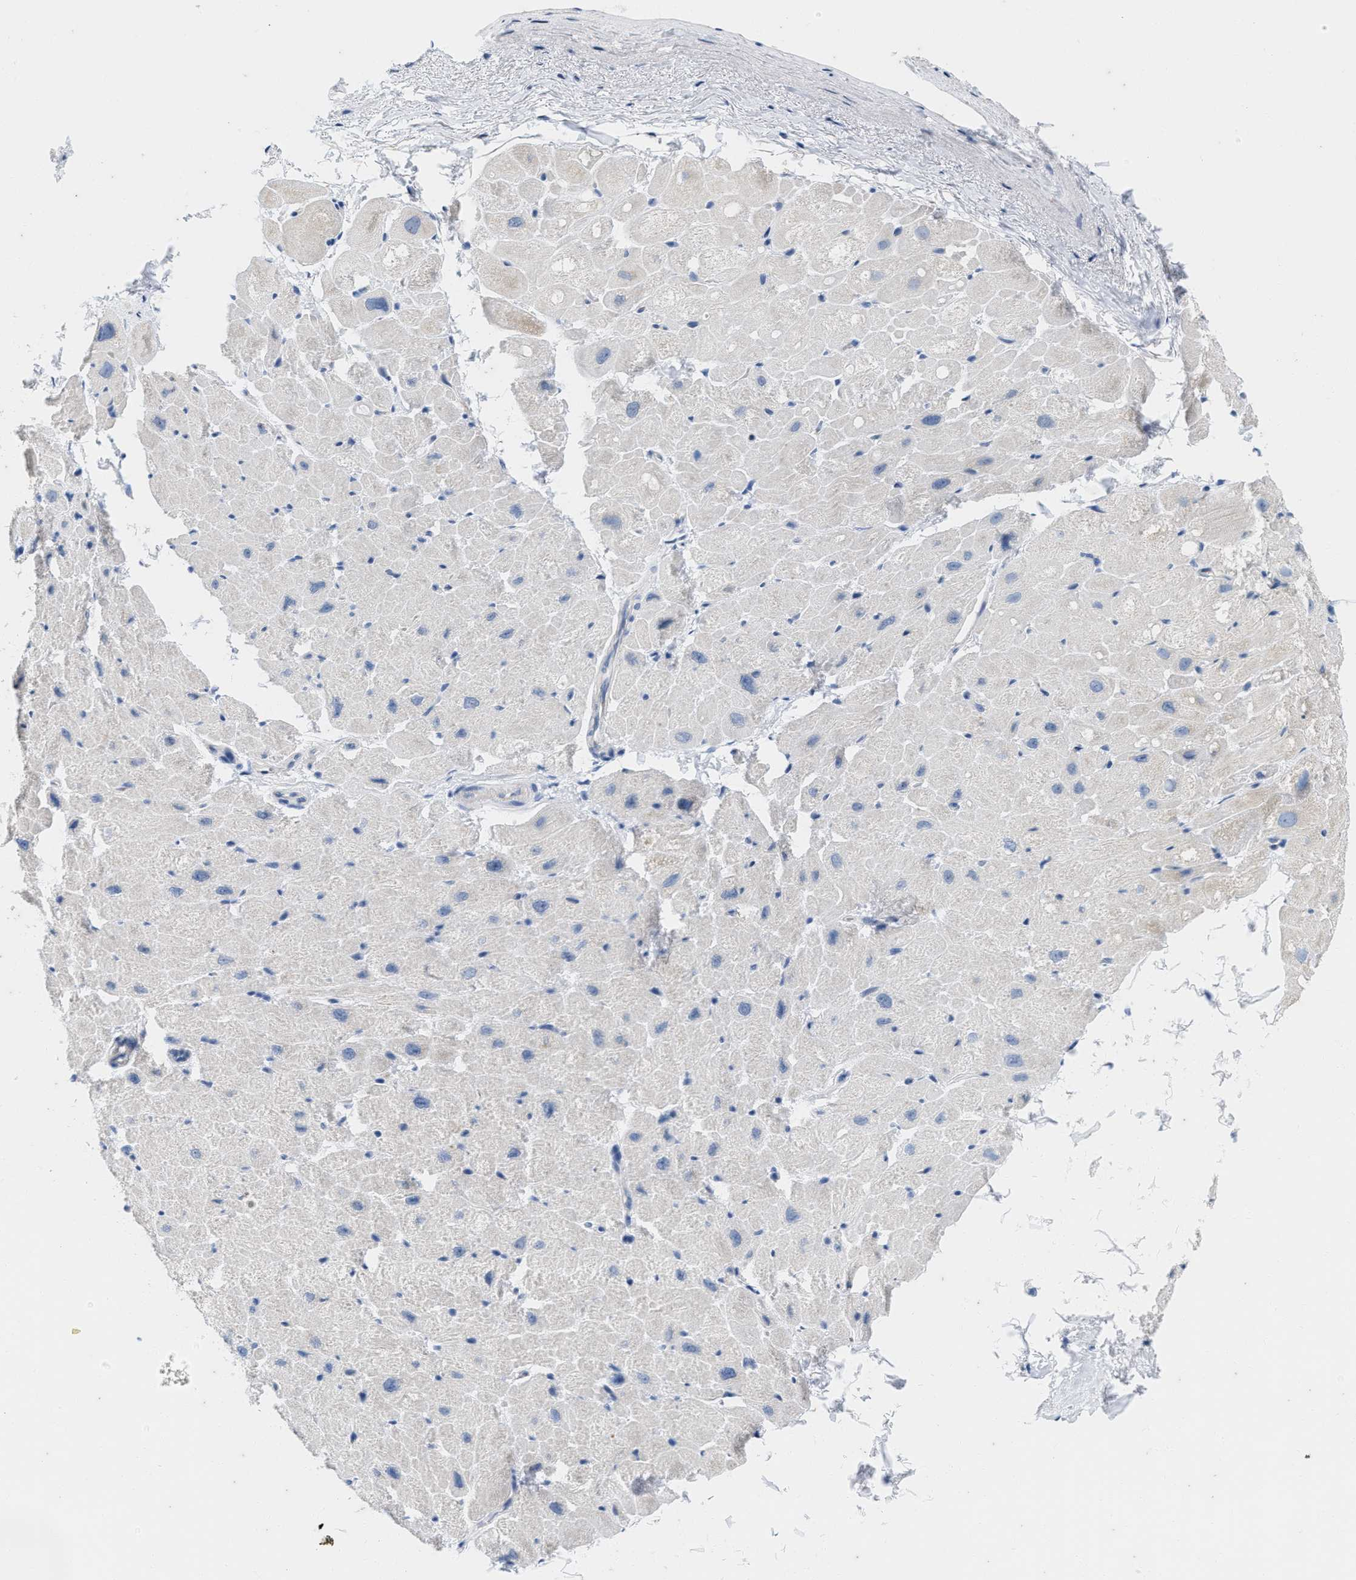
{"staining": {"intensity": "negative", "quantity": "none", "location": "none"}, "tissue": "heart muscle", "cell_type": "Cardiomyocytes", "image_type": "normal", "snomed": [{"axis": "morphology", "description": "Normal tissue, NOS"}, {"axis": "topography", "description": "Heart"}], "caption": "This is an IHC histopathology image of unremarkable heart muscle. There is no positivity in cardiomyocytes.", "gene": "ABCB11", "patient": {"sex": "male", "age": 49}}